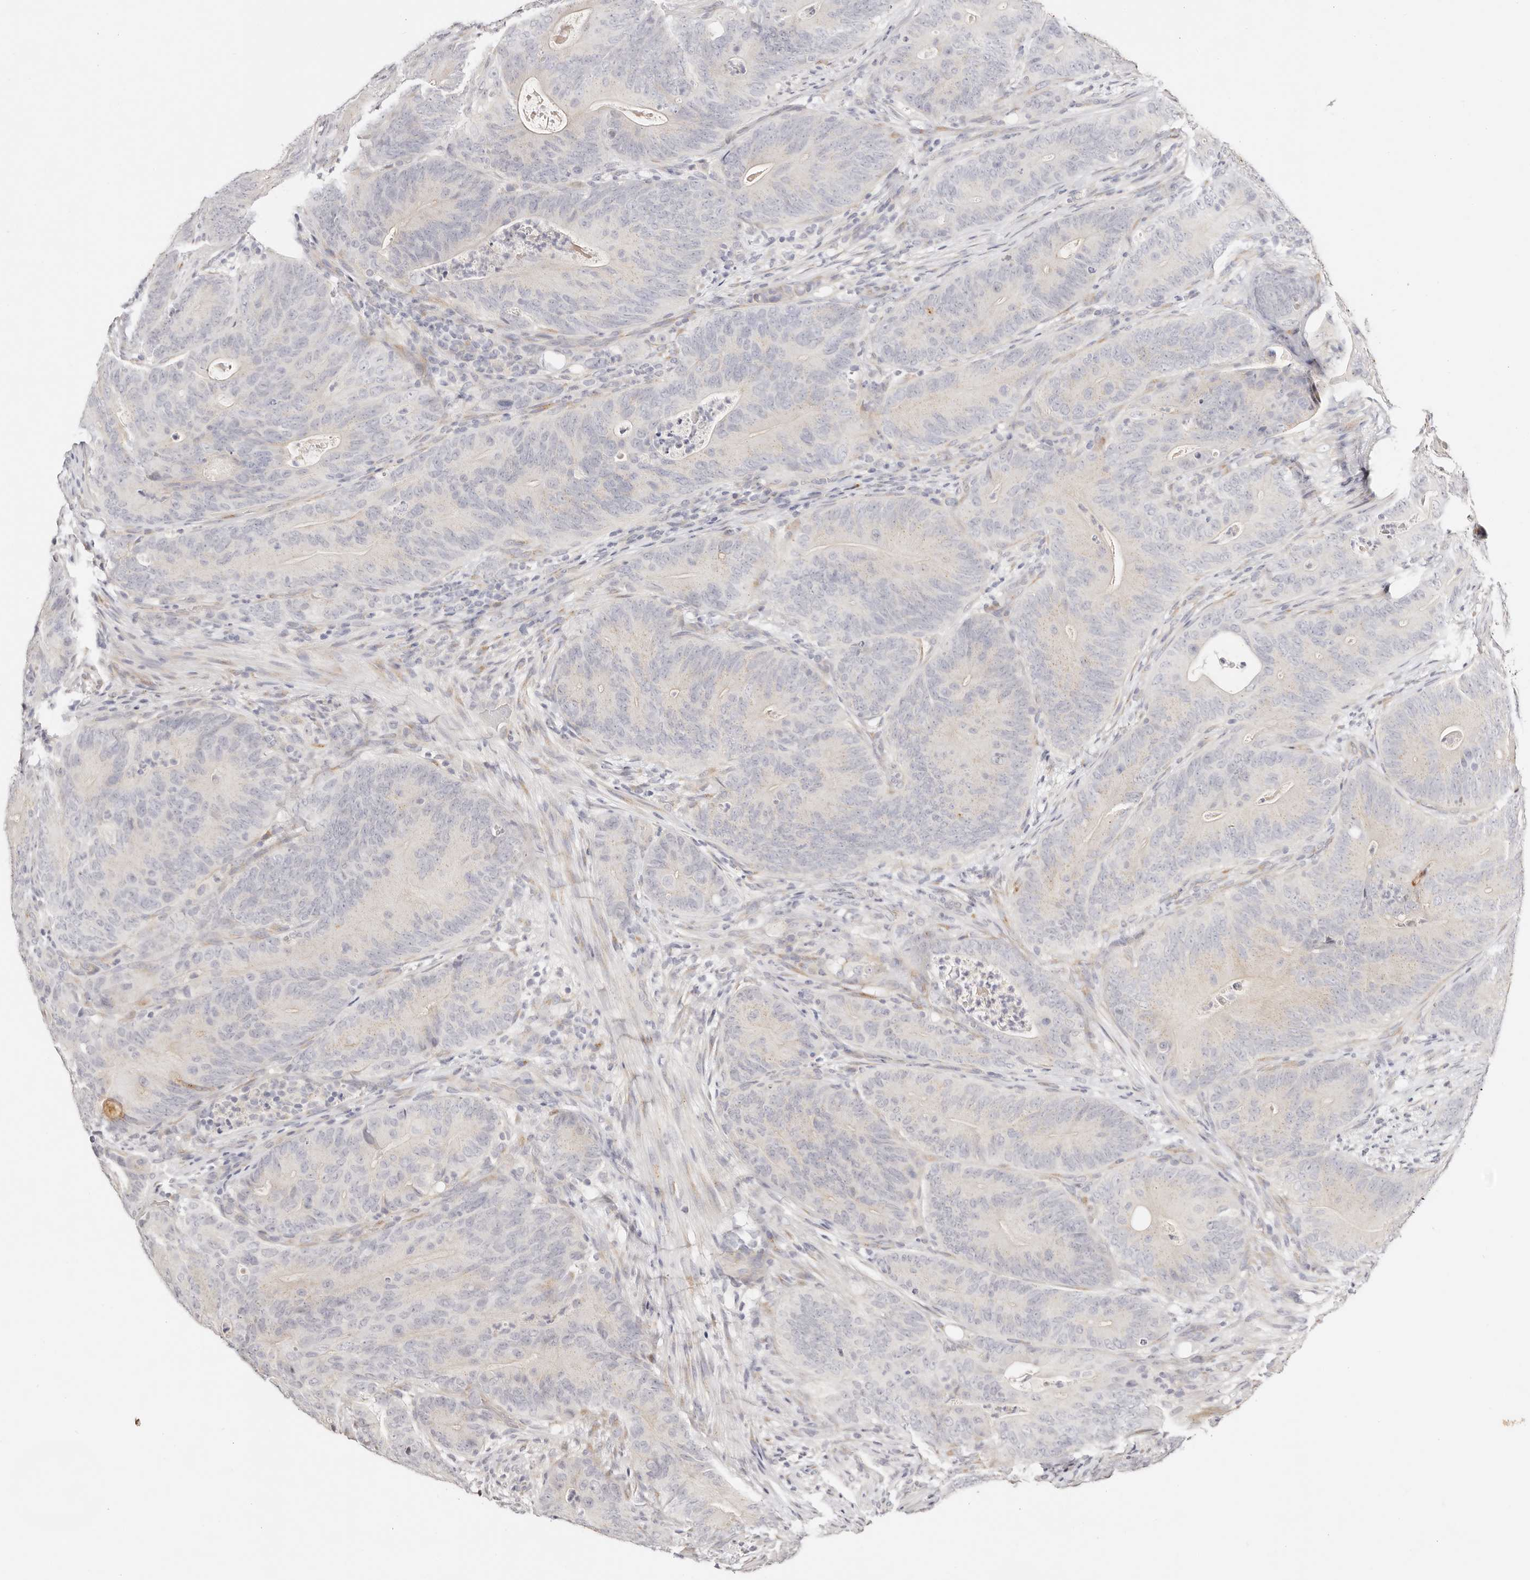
{"staining": {"intensity": "strong", "quantity": "<25%", "location": "cytoplasmic/membranous"}, "tissue": "colorectal cancer", "cell_type": "Tumor cells", "image_type": "cancer", "snomed": [{"axis": "morphology", "description": "Normal tissue, NOS"}, {"axis": "topography", "description": "Colon"}], "caption": "DAB immunohistochemical staining of human colorectal cancer demonstrates strong cytoplasmic/membranous protein positivity in about <25% of tumor cells. The staining was performed using DAB (3,3'-diaminobenzidine), with brown indicating positive protein expression. Nuclei are stained blue with hematoxylin.", "gene": "DNASE1", "patient": {"sex": "female", "age": 82}}